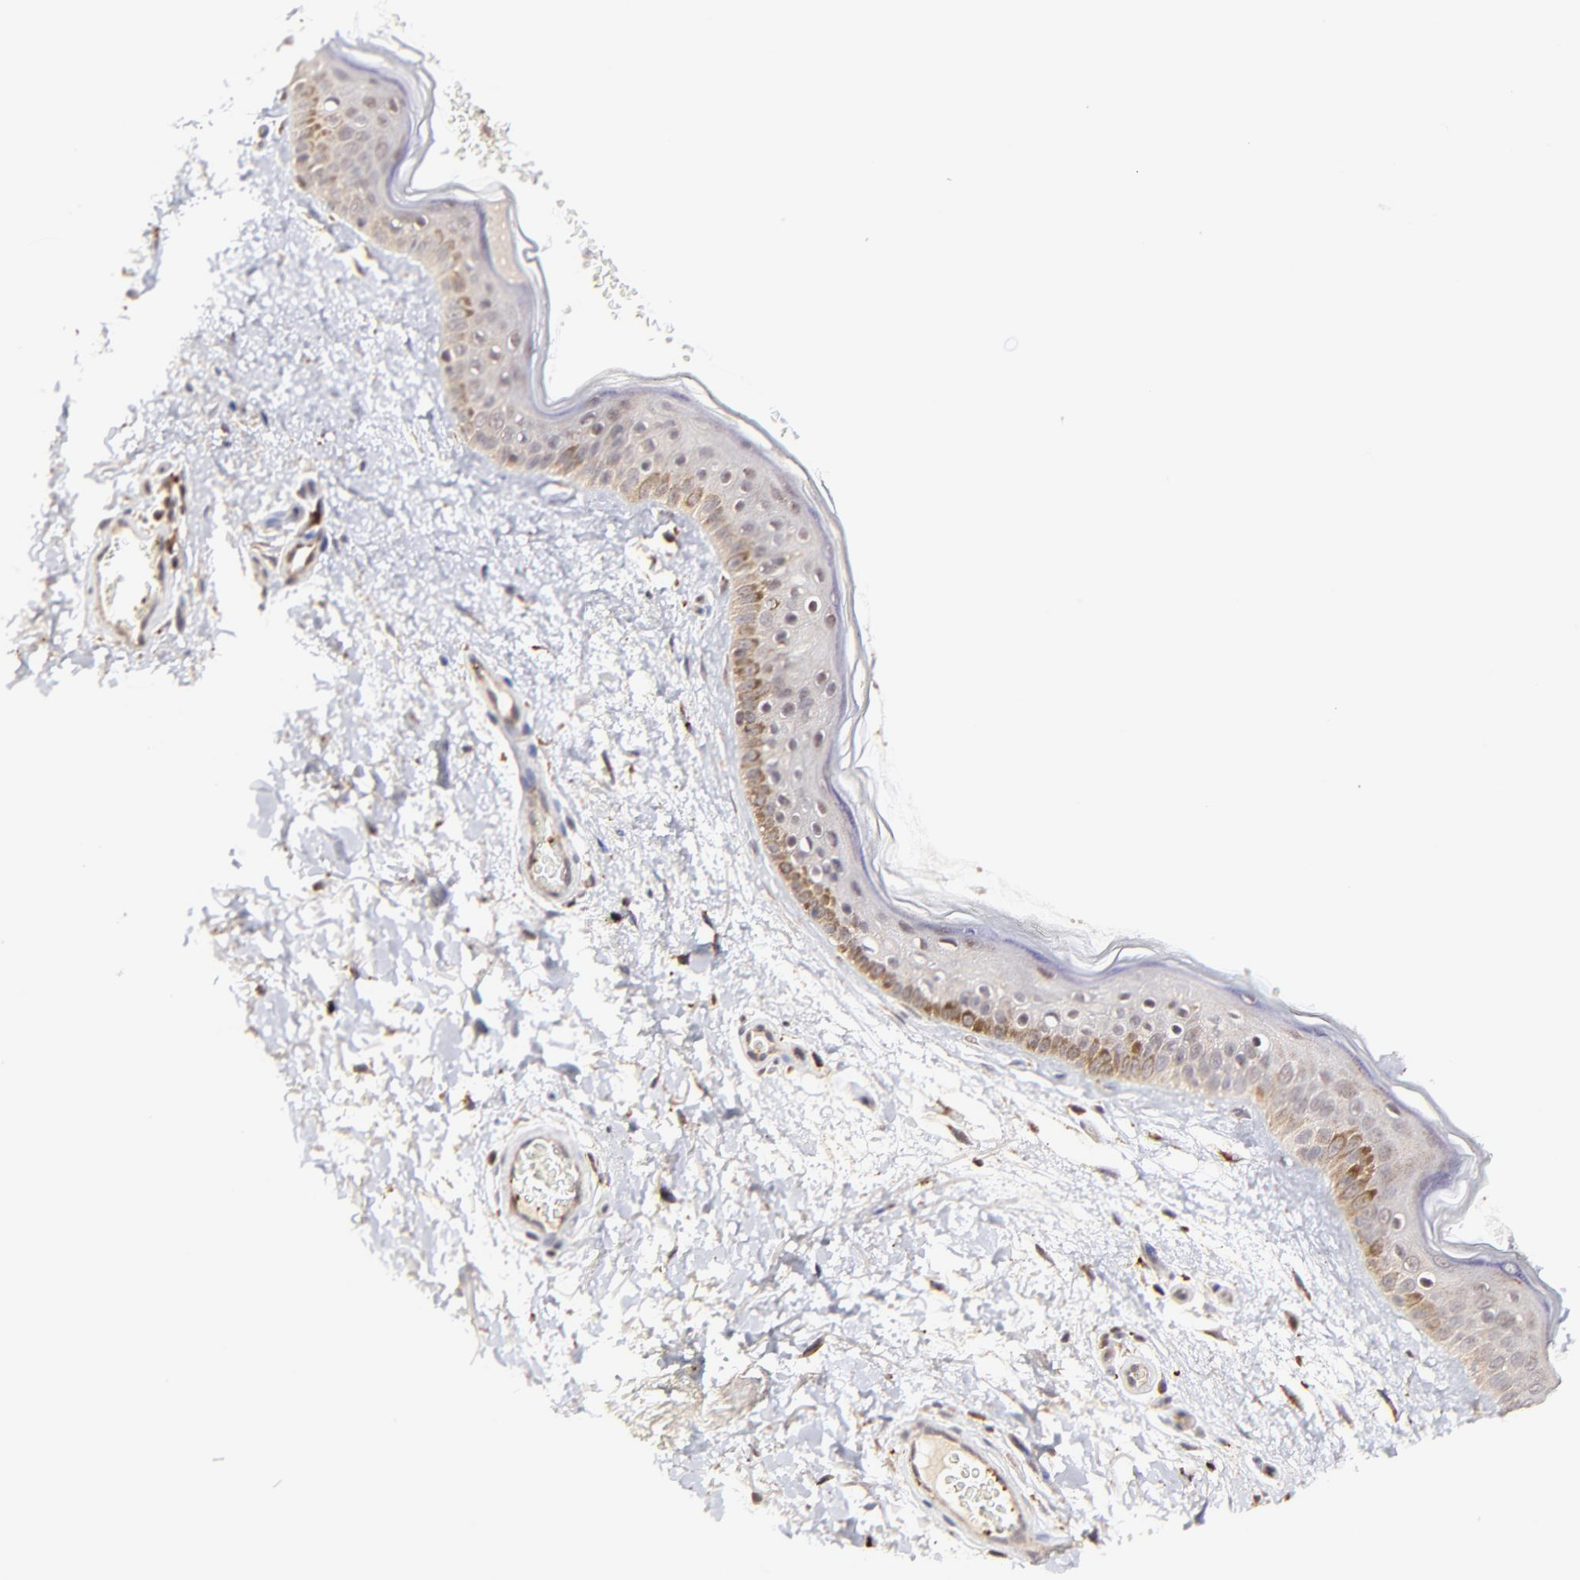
{"staining": {"intensity": "moderate", "quantity": ">75%", "location": "cytoplasmic/membranous"}, "tissue": "skin", "cell_type": "Fibroblasts", "image_type": "normal", "snomed": [{"axis": "morphology", "description": "Normal tissue, NOS"}, {"axis": "topography", "description": "Skin"}], "caption": "Moderate cytoplasmic/membranous staining is present in approximately >75% of fibroblasts in unremarkable skin.", "gene": "MAP2K7", "patient": {"sex": "male", "age": 63}}